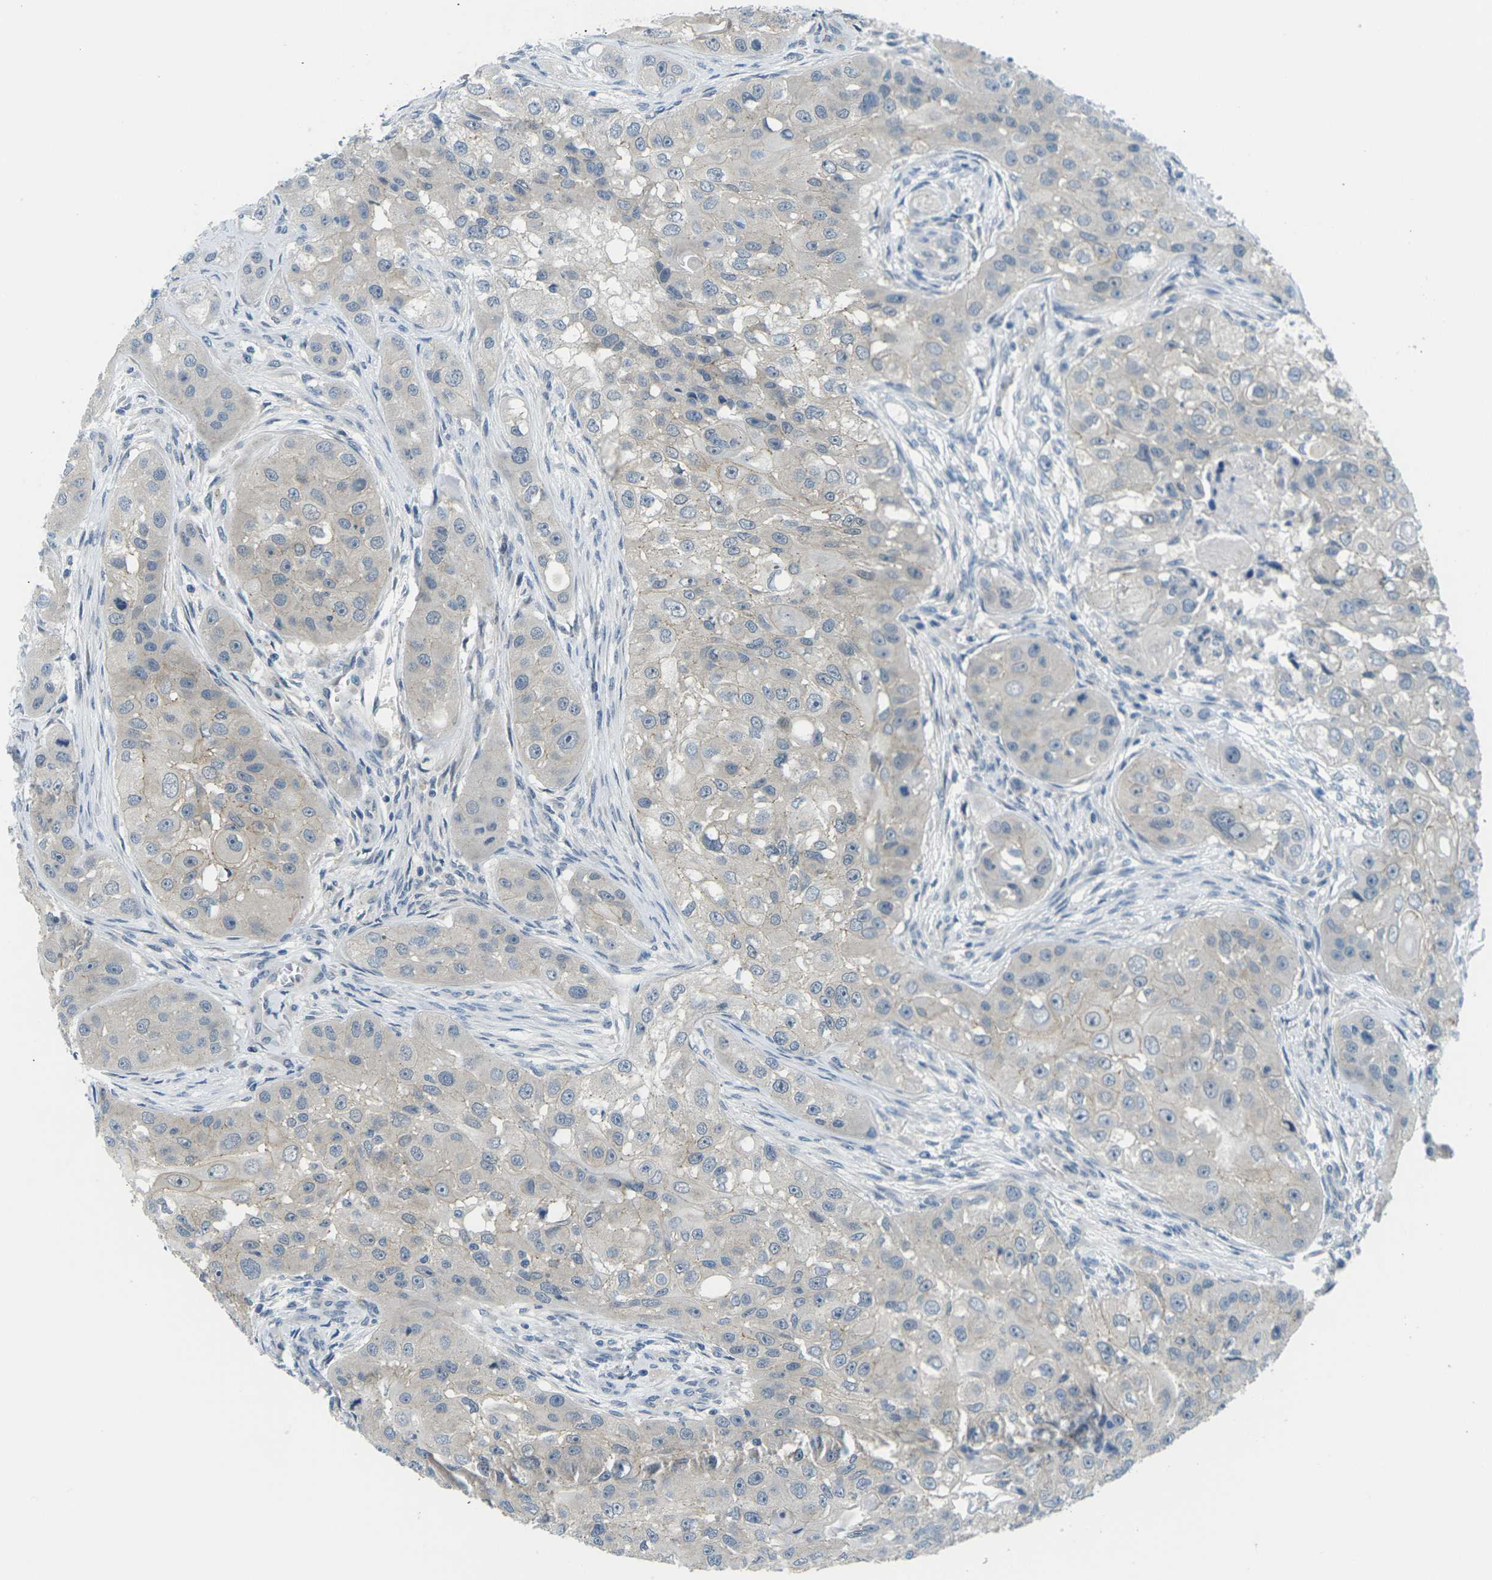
{"staining": {"intensity": "weak", "quantity": "<25%", "location": "cytoplasmic/membranous"}, "tissue": "head and neck cancer", "cell_type": "Tumor cells", "image_type": "cancer", "snomed": [{"axis": "morphology", "description": "Normal tissue, NOS"}, {"axis": "morphology", "description": "Squamous cell carcinoma, NOS"}, {"axis": "topography", "description": "Skeletal muscle"}, {"axis": "topography", "description": "Head-Neck"}], "caption": "IHC photomicrograph of human head and neck squamous cell carcinoma stained for a protein (brown), which shows no positivity in tumor cells. The staining was performed using DAB to visualize the protein expression in brown, while the nuclei were stained in blue with hematoxylin (Magnification: 20x).", "gene": "CTNND1", "patient": {"sex": "male", "age": 51}}